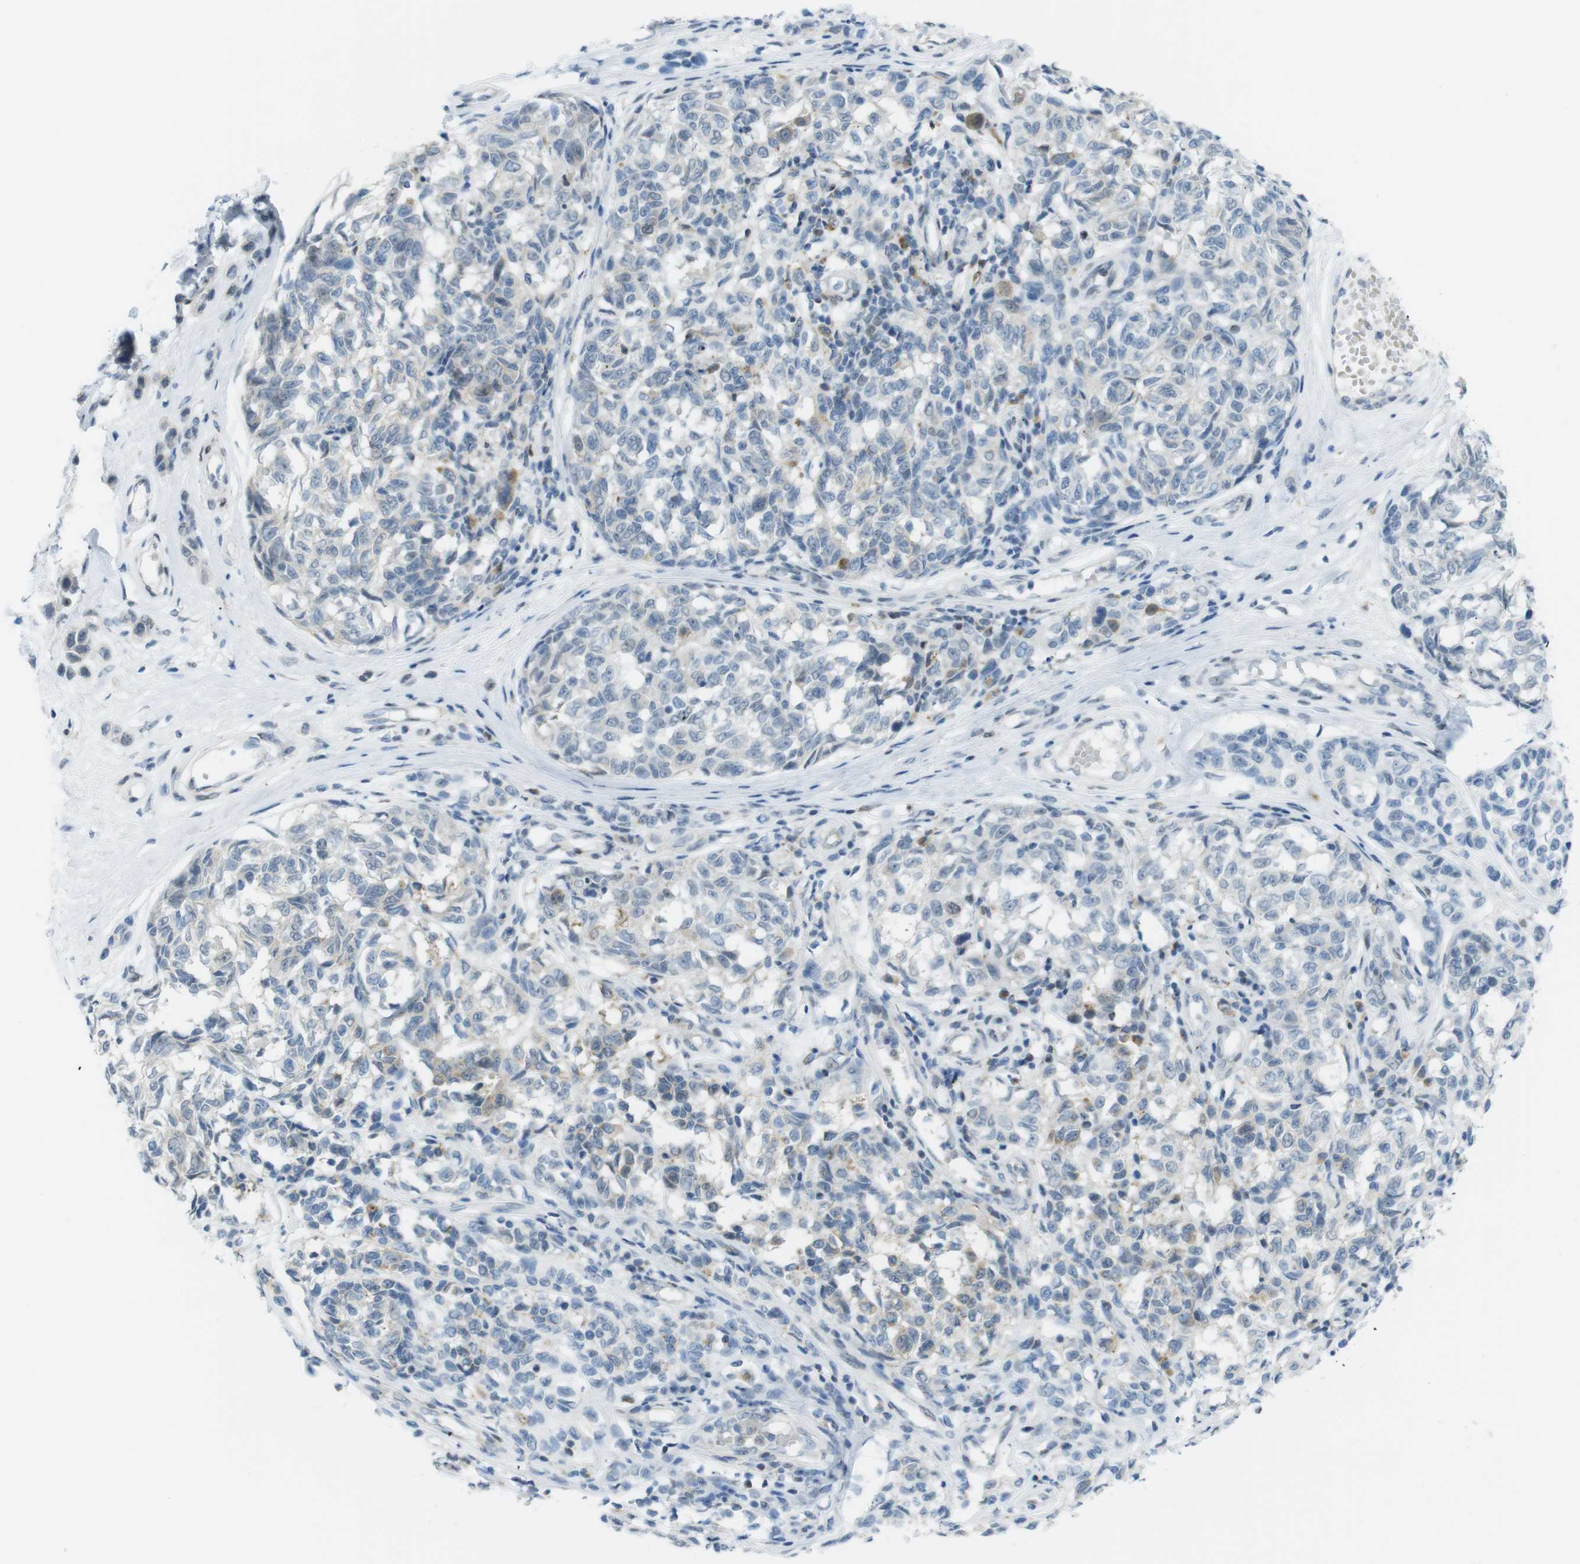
{"staining": {"intensity": "negative", "quantity": "none", "location": "none"}, "tissue": "melanoma", "cell_type": "Tumor cells", "image_type": "cancer", "snomed": [{"axis": "morphology", "description": "Malignant melanoma, NOS"}, {"axis": "topography", "description": "Skin"}], "caption": "A histopathology image of melanoma stained for a protein demonstrates no brown staining in tumor cells.", "gene": "UBB", "patient": {"sex": "female", "age": 64}}